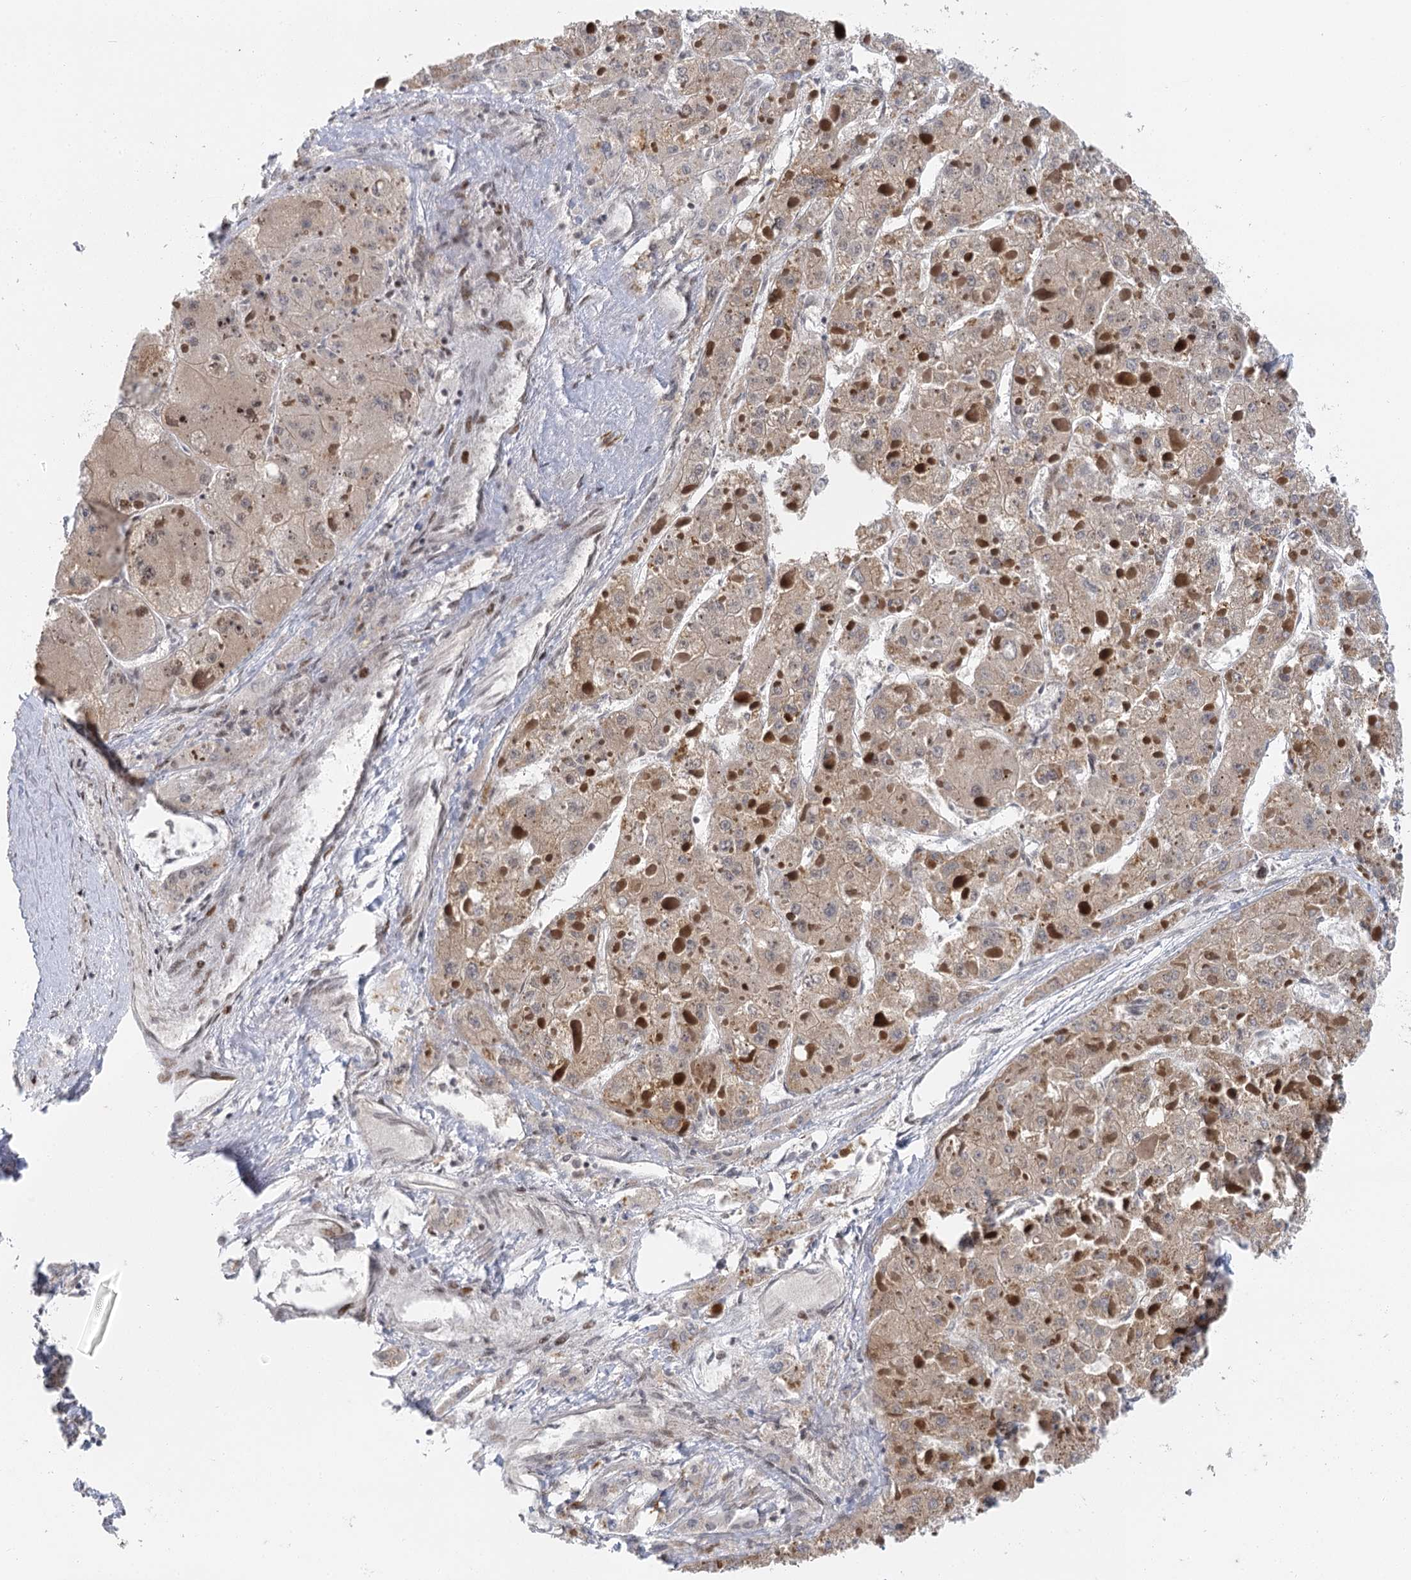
{"staining": {"intensity": "weak", "quantity": "<25%", "location": "cytoplasmic/membranous"}, "tissue": "liver cancer", "cell_type": "Tumor cells", "image_type": "cancer", "snomed": [{"axis": "morphology", "description": "Carcinoma, Hepatocellular, NOS"}, {"axis": "topography", "description": "Liver"}], "caption": "Histopathology image shows no protein expression in tumor cells of hepatocellular carcinoma (liver) tissue. The staining is performed using DAB brown chromogen with nuclei counter-stained in using hematoxylin.", "gene": "IL11RA", "patient": {"sex": "female", "age": 73}}